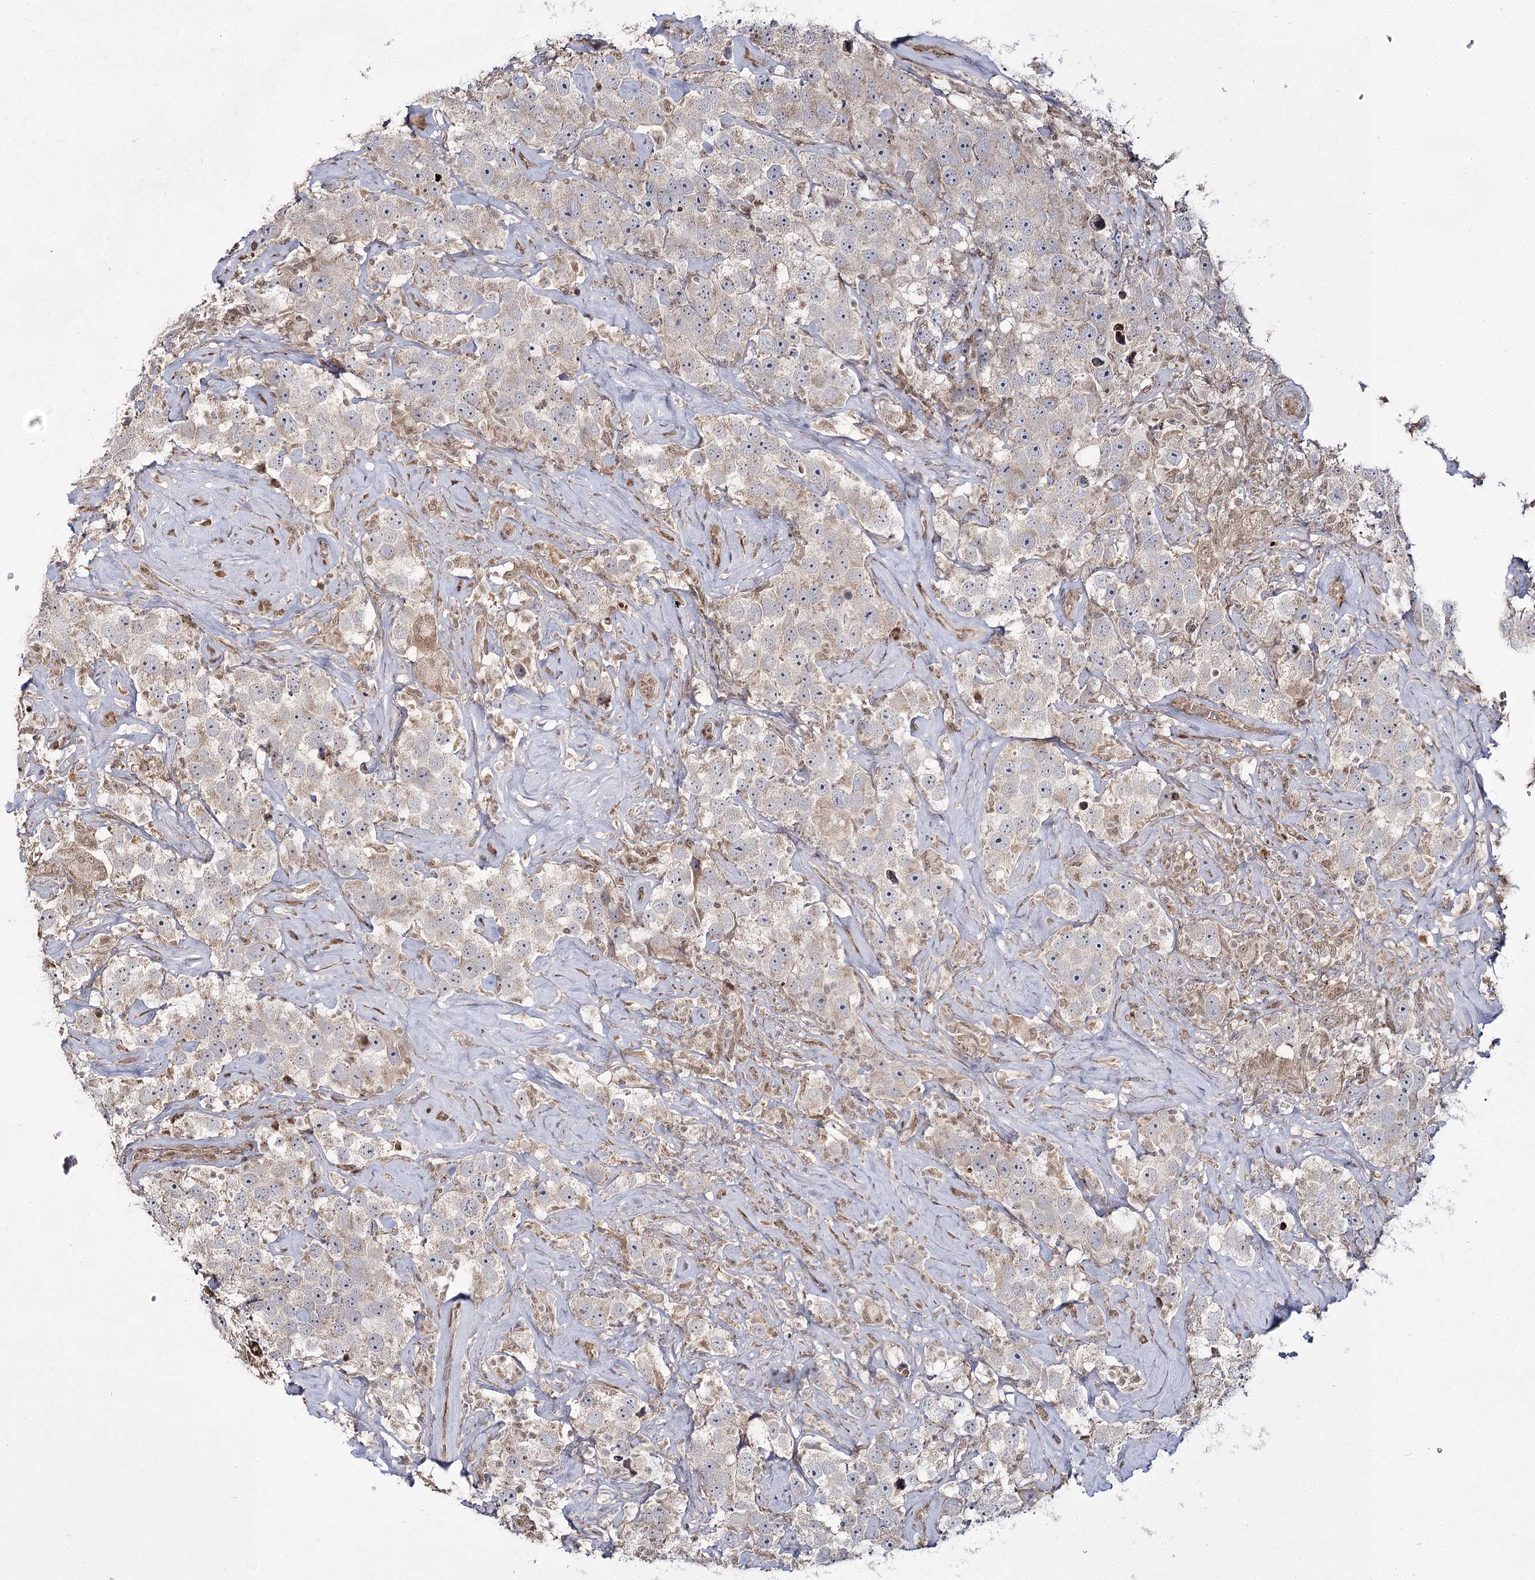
{"staining": {"intensity": "weak", "quantity": "25%-75%", "location": "cytoplasmic/membranous"}, "tissue": "testis cancer", "cell_type": "Tumor cells", "image_type": "cancer", "snomed": [{"axis": "morphology", "description": "Seminoma, NOS"}, {"axis": "topography", "description": "Testis"}], "caption": "Immunohistochemistry (IHC) (DAB (3,3'-diaminobenzidine)) staining of human seminoma (testis) shows weak cytoplasmic/membranous protein positivity in about 25%-75% of tumor cells. (brown staining indicates protein expression, while blue staining denotes nuclei).", "gene": "TRNT1", "patient": {"sex": "male", "age": 49}}